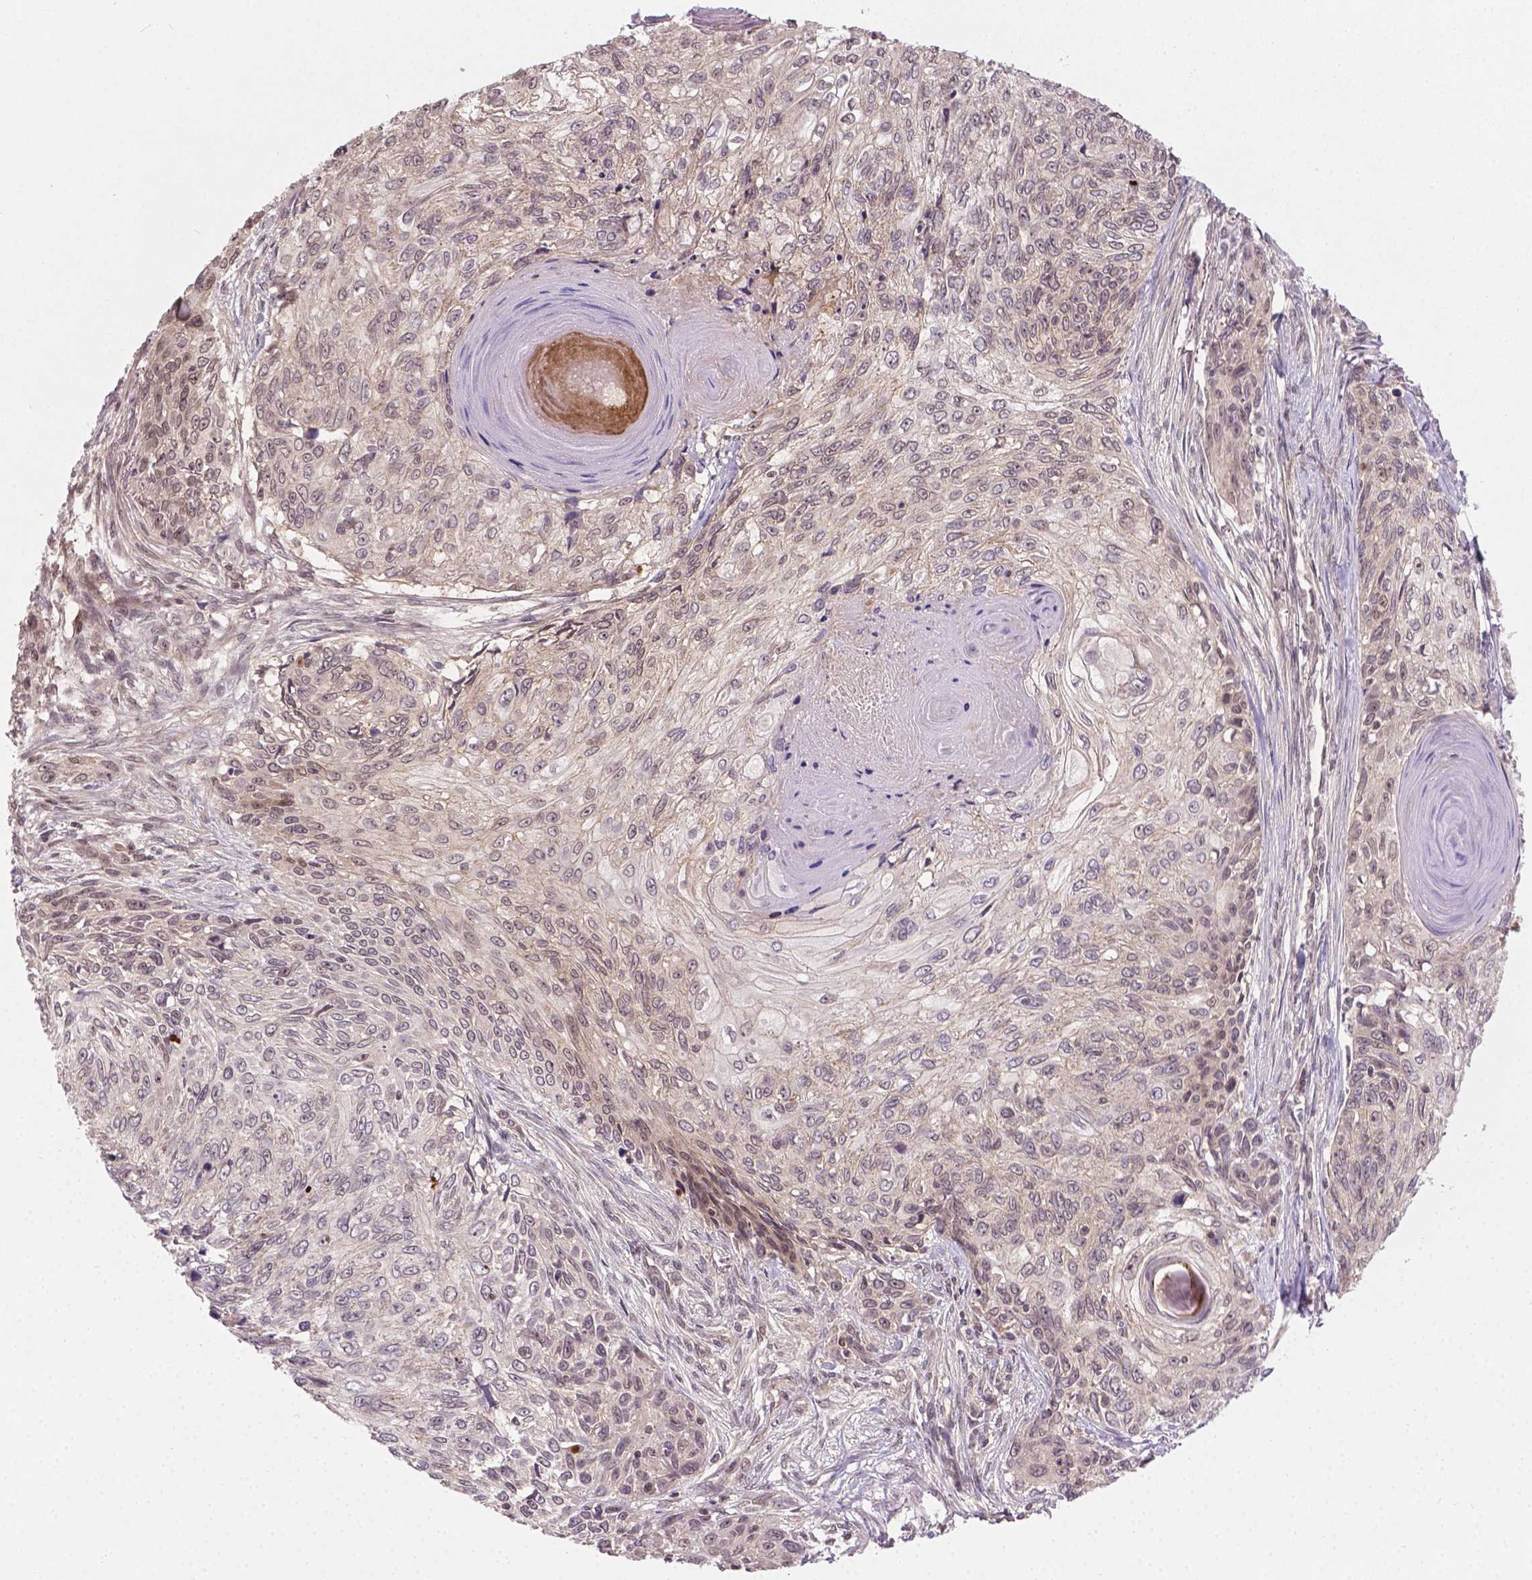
{"staining": {"intensity": "weak", "quantity": "<25%", "location": "nuclear"}, "tissue": "skin cancer", "cell_type": "Tumor cells", "image_type": "cancer", "snomed": [{"axis": "morphology", "description": "Squamous cell carcinoma, NOS"}, {"axis": "topography", "description": "Skin"}], "caption": "There is no significant expression in tumor cells of skin squamous cell carcinoma.", "gene": "ANKRD54", "patient": {"sex": "male", "age": 92}}